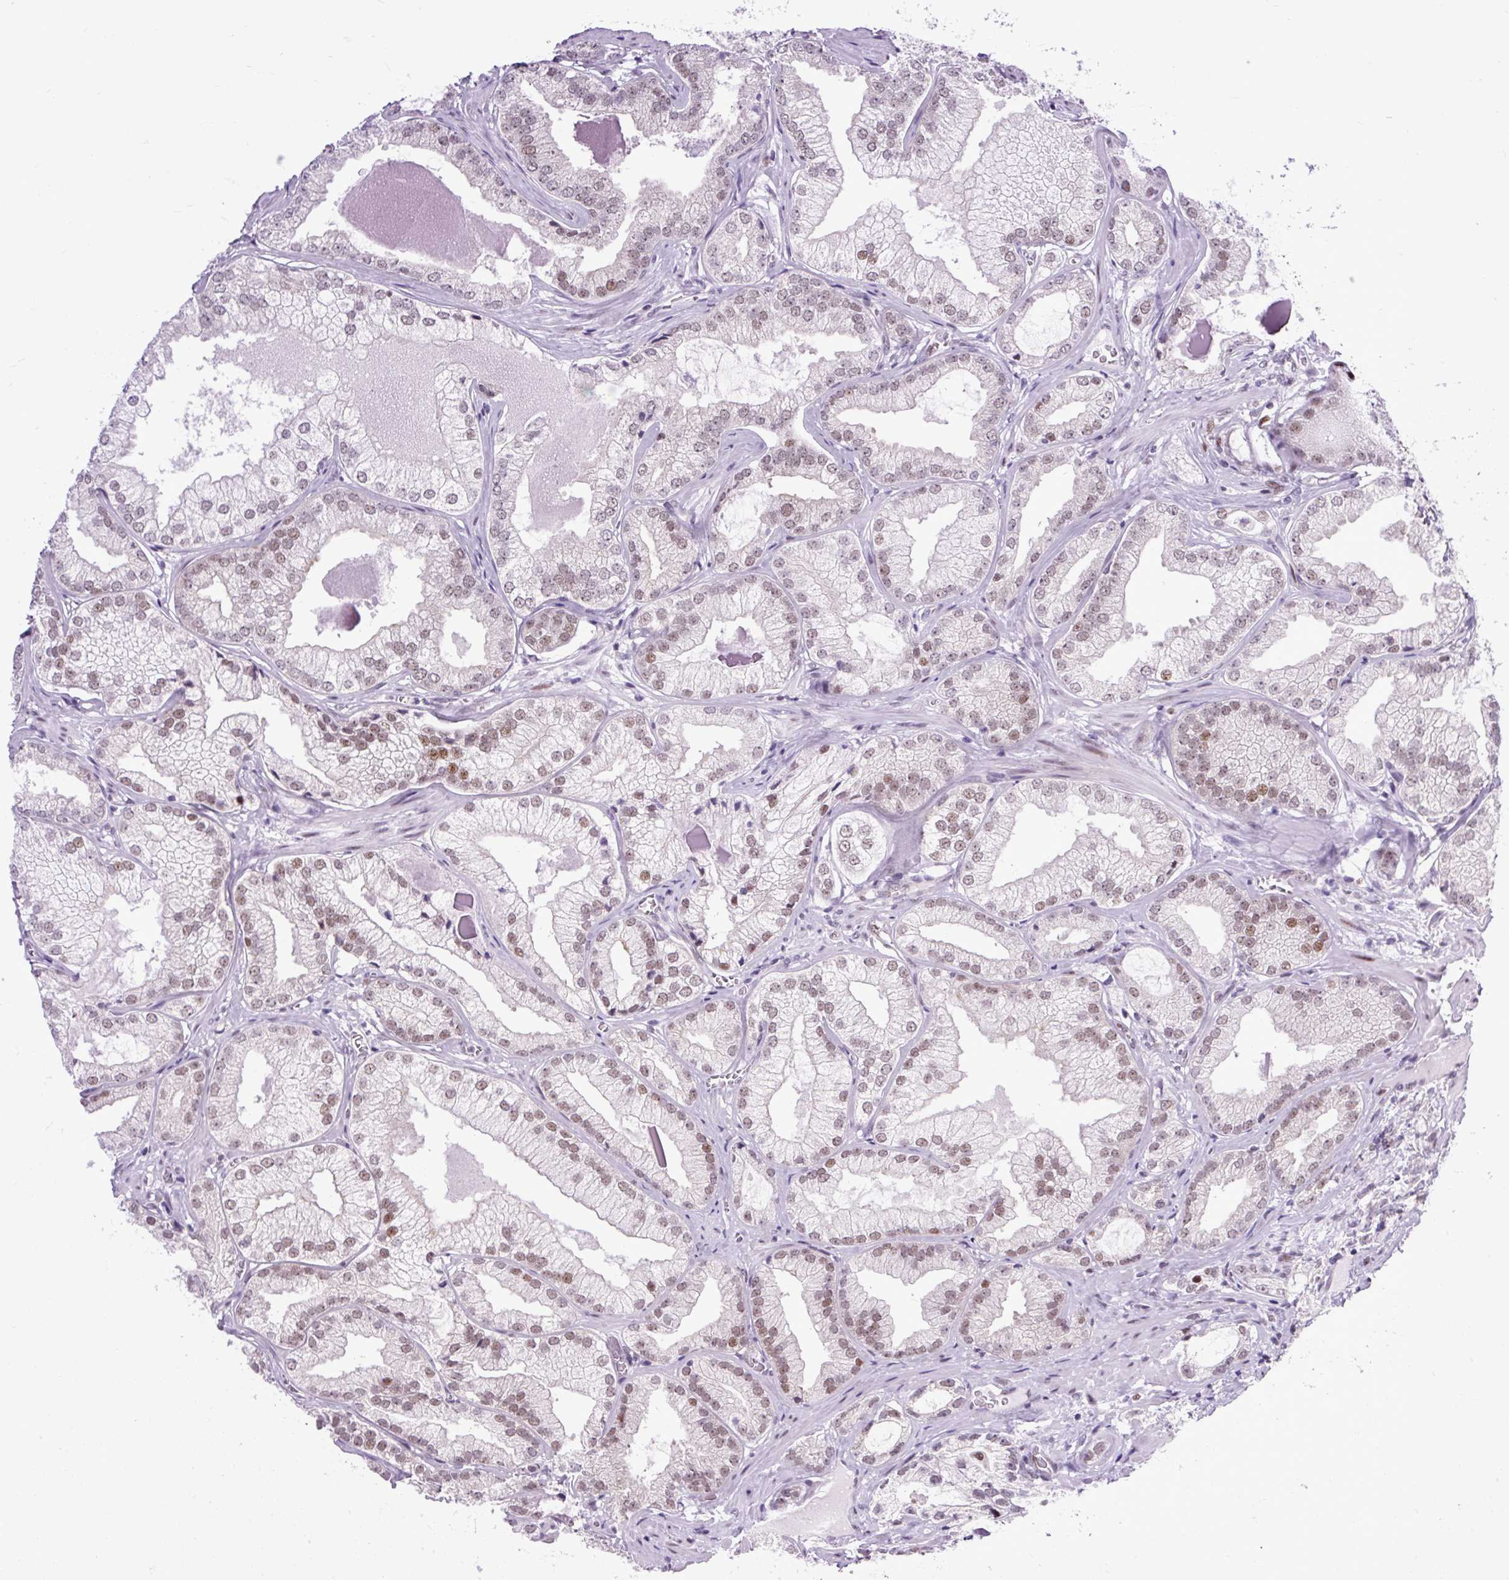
{"staining": {"intensity": "moderate", "quantity": "25%-75%", "location": "nuclear"}, "tissue": "prostate cancer", "cell_type": "Tumor cells", "image_type": "cancer", "snomed": [{"axis": "morphology", "description": "Adenocarcinoma, Medium grade"}, {"axis": "topography", "description": "Prostate"}], "caption": "Human prostate cancer stained for a protein (brown) reveals moderate nuclear positive expression in approximately 25%-75% of tumor cells.", "gene": "CLK2", "patient": {"sex": "male", "age": 57}}